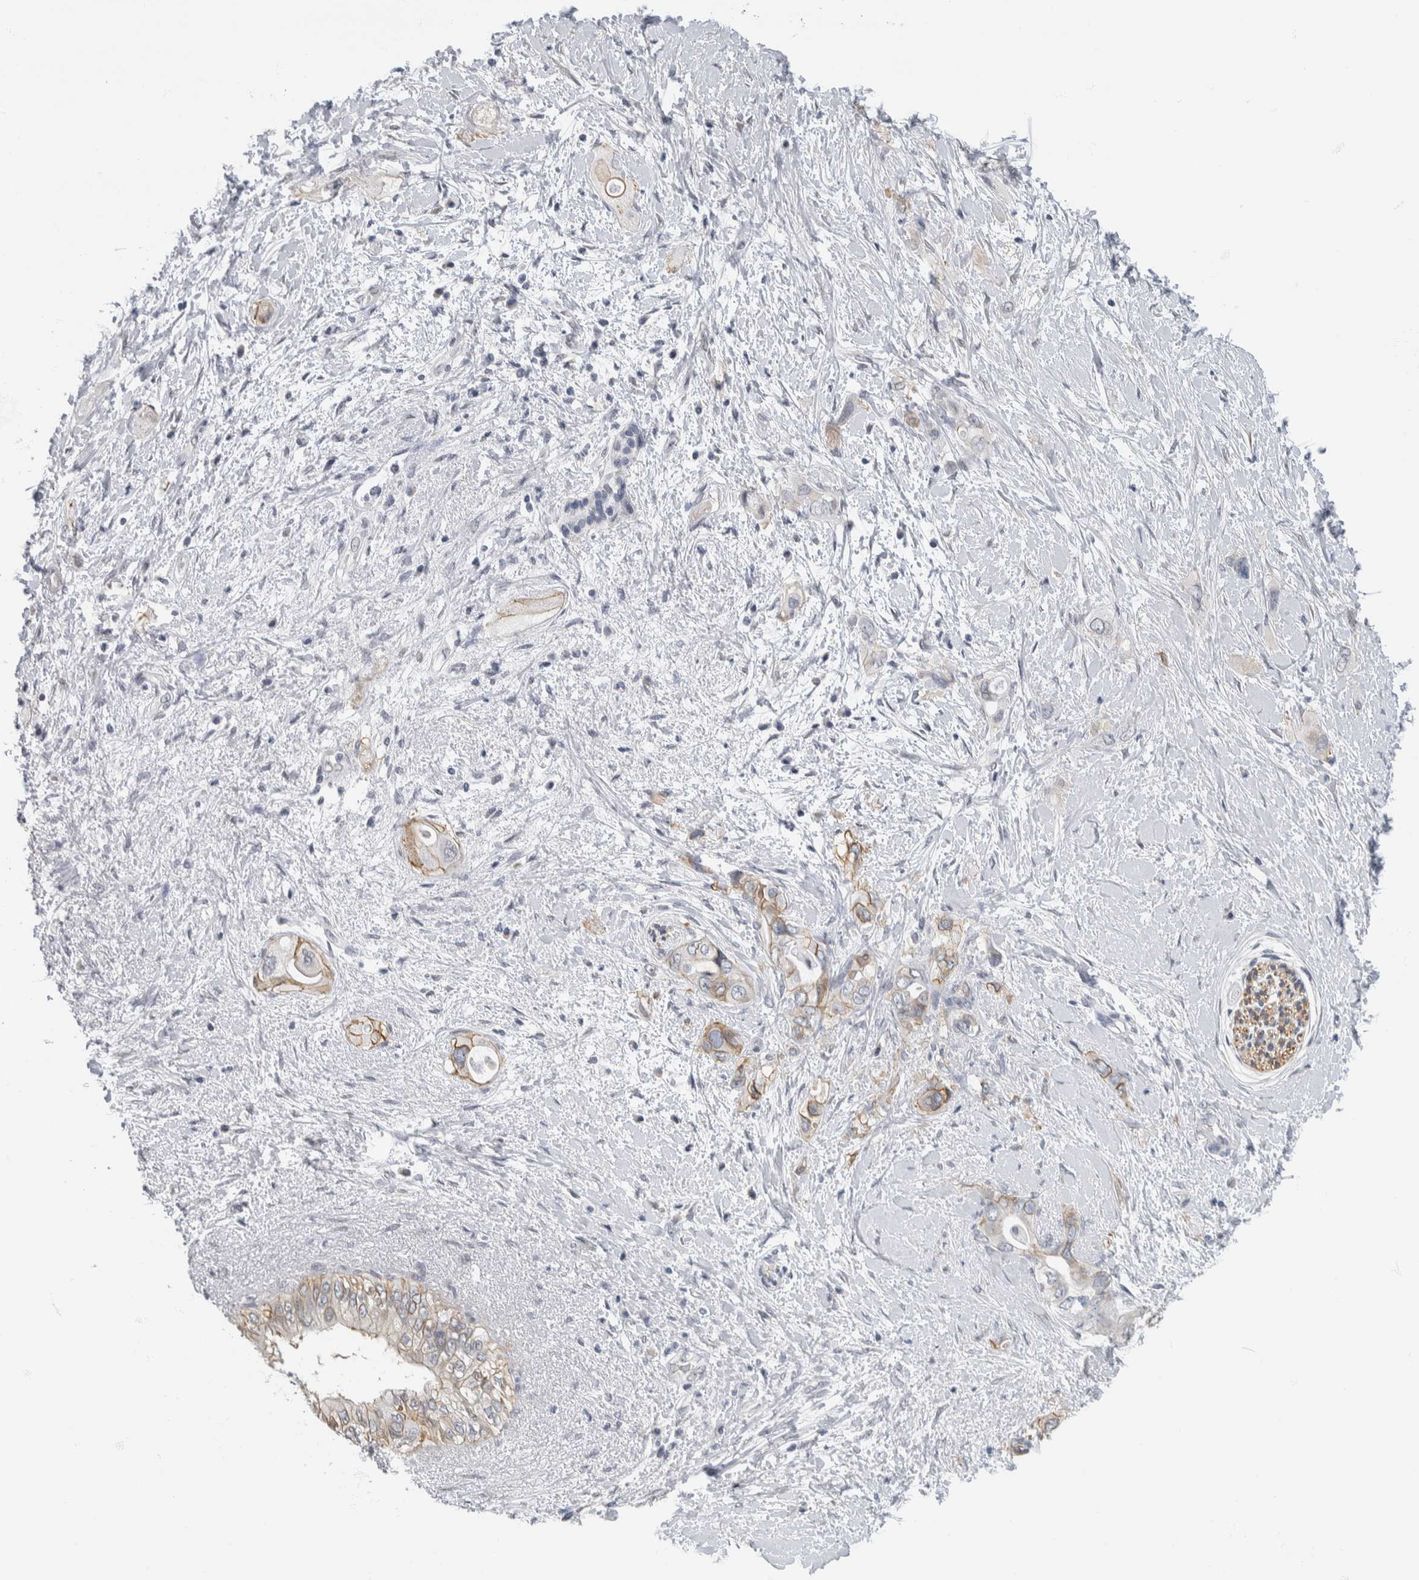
{"staining": {"intensity": "weak", "quantity": "<25%", "location": "cytoplasmic/membranous"}, "tissue": "pancreatic cancer", "cell_type": "Tumor cells", "image_type": "cancer", "snomed": [{"axis": "morphology", "description": "Adenocarcinoma, NOS"}, {"axis": "topography", "description": "Pancreas"}], "caption": "IHC photomicrograph of neoplastic tissue: human pancreatic cancer stained with DAB shows no significant protein expression in tumor cells. (DAB (3,3'-diaminobenzidine) IHC visualized using brightfield microscopy, high magnification).", "gene": "NEFM", "patient": {"sex": "female", "age": 56}}